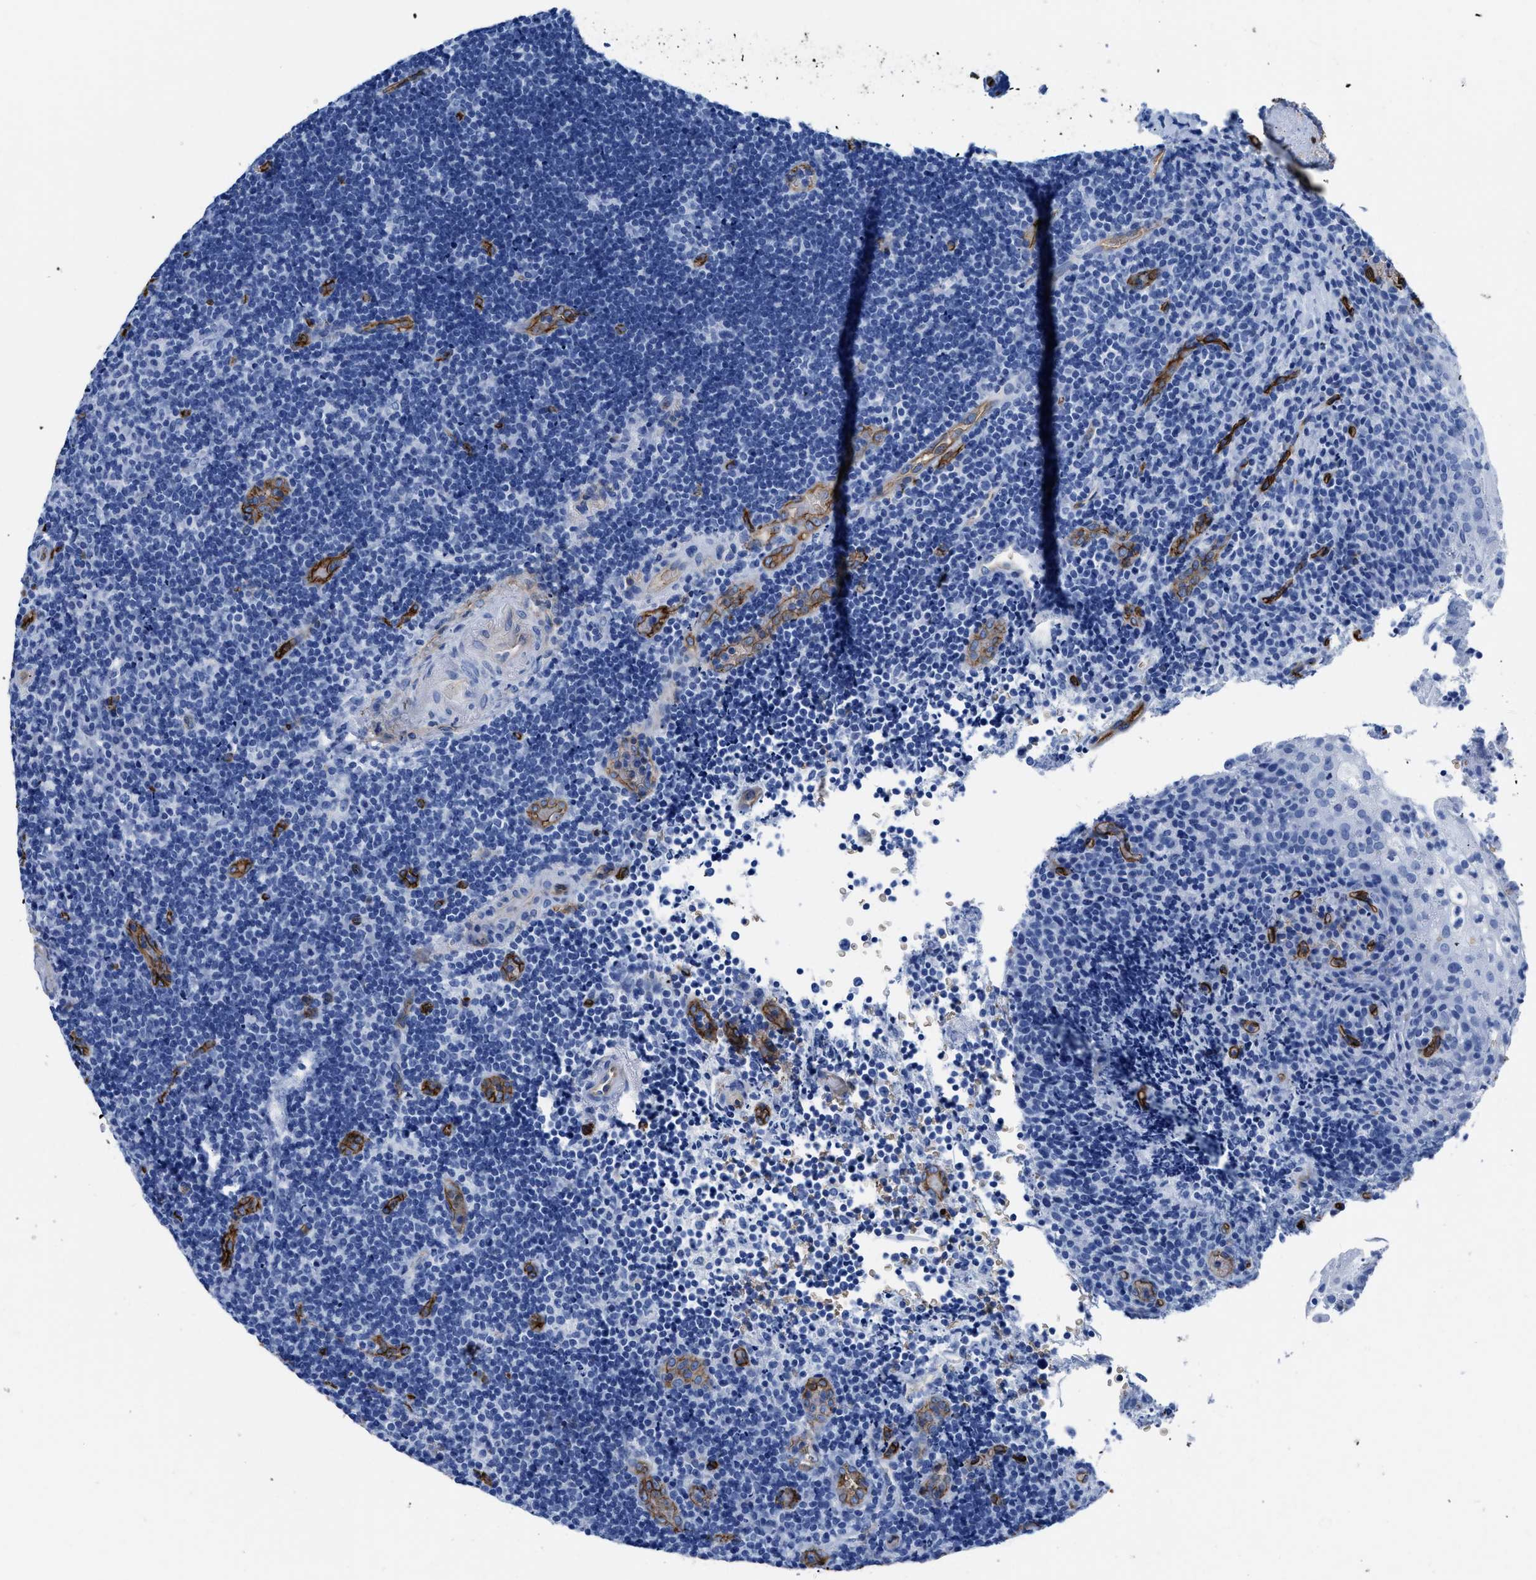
{"staining": {"intensity": "negative", "quantity": "none", "location": "none"}, "tissue": "lymphoma", "cell_type": "Tumor cells", "image_type": "cancer", "snomed": [{"axis": "morphology", "description": "Malignant lymphoma, non-Hodgkin's type, High grade"}, {"axis": "topography", "description": "Tonsil"}], "caption": "Tumor cells are negative for brown protein staining in malignant lymphoma, non-Hodgkin's type (high-grade).", "gene": "AQP1", "patient": {"sex": "female", "age": 36}}